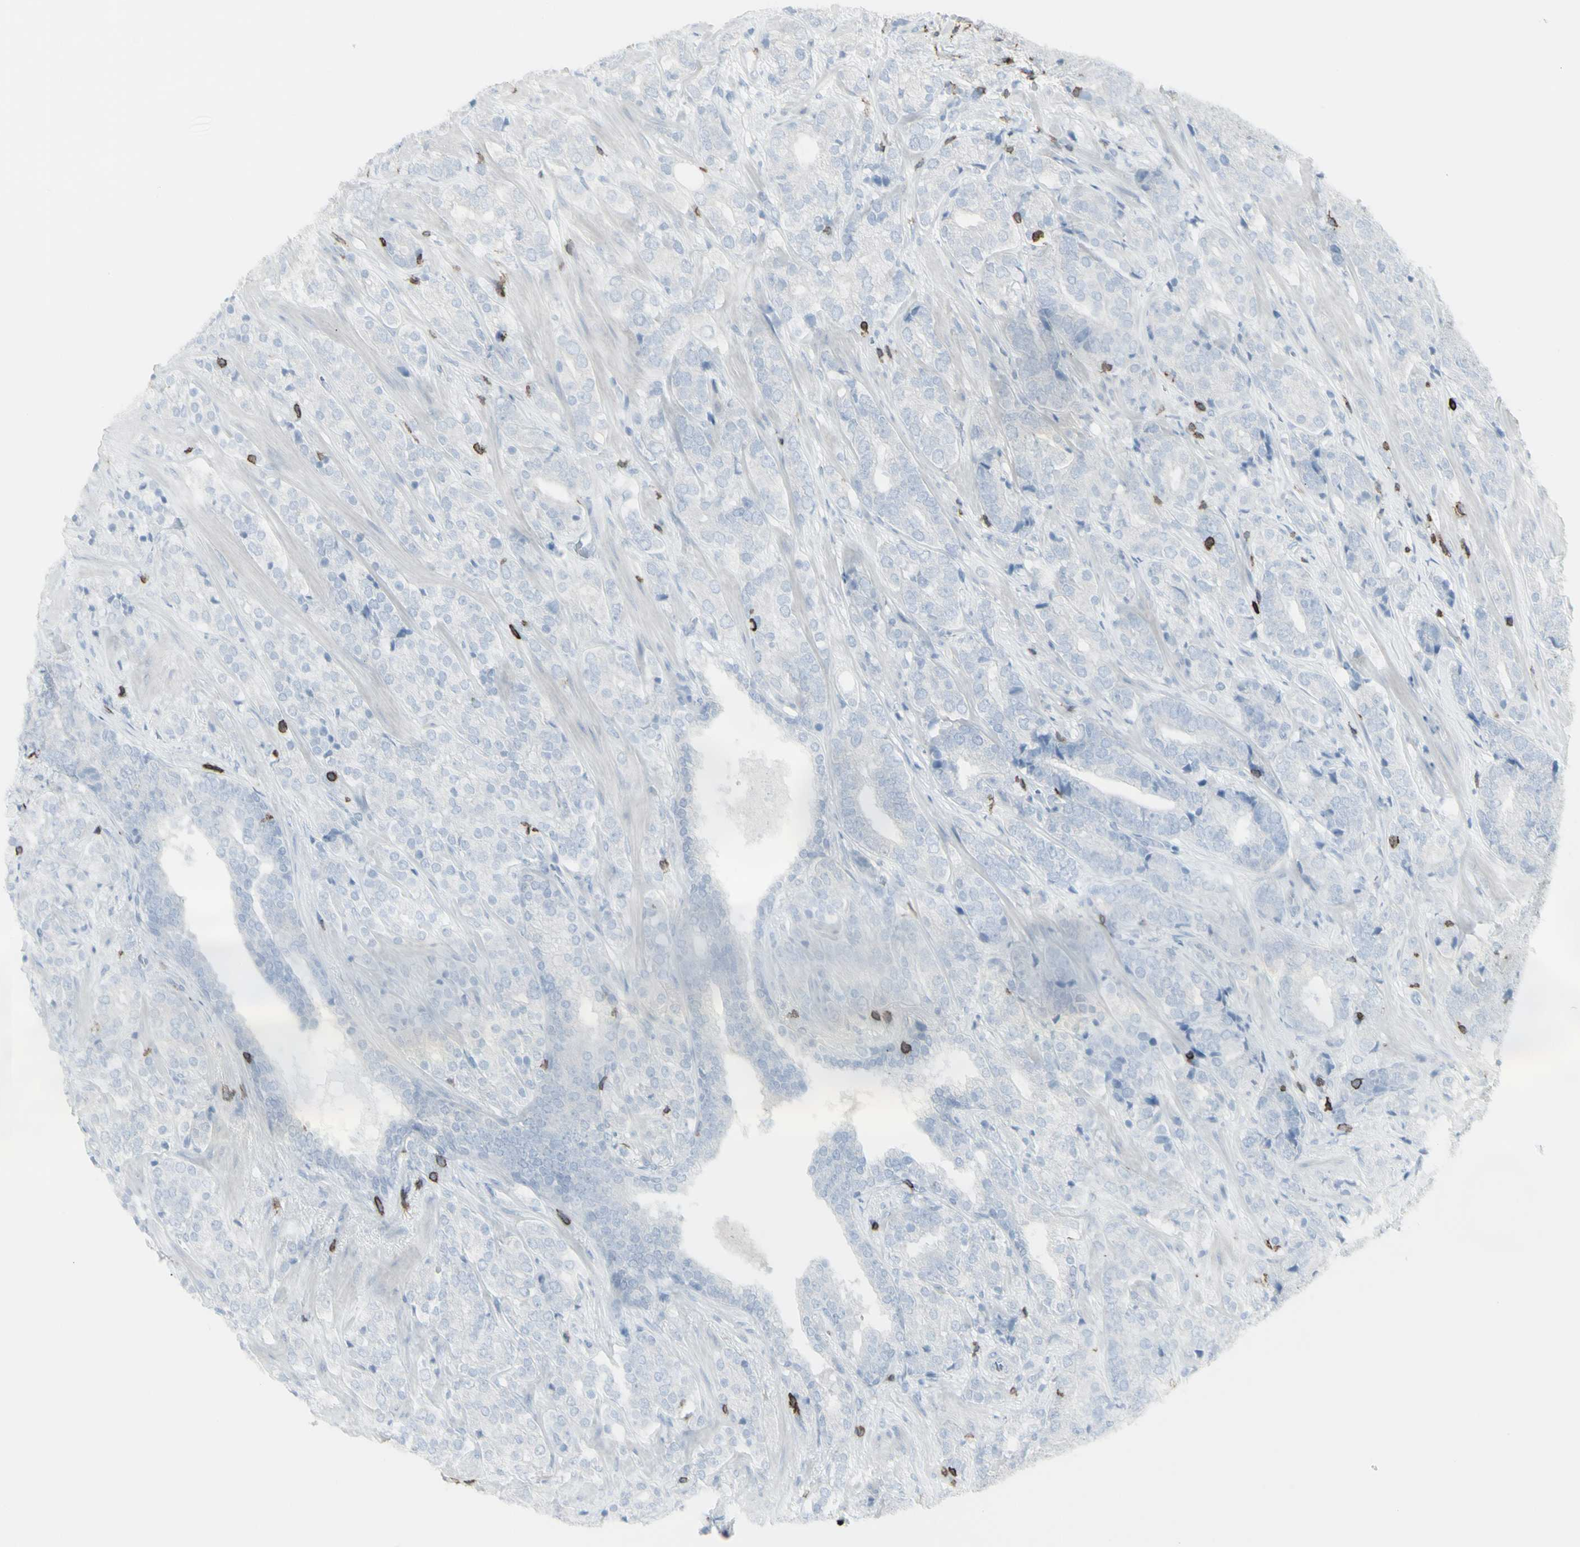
{"staining": {"intensity": "negative", "quantity": "none", "location": "none"}, "tissue": "prostate cancer", "cell_type": "Tumor cells", "image_type": "cancer", "snomed": [{"axis": "morphology", "description": "Adenocarcinoma, High grade"}, {"axis": "topography", "description": "Prostate"}], "caption": "Histopathology image shows no protein expression in tumor cells of prostate cancer tissue.", "gene": "CD247", "patient": {"sex": "male", "age": 71}}